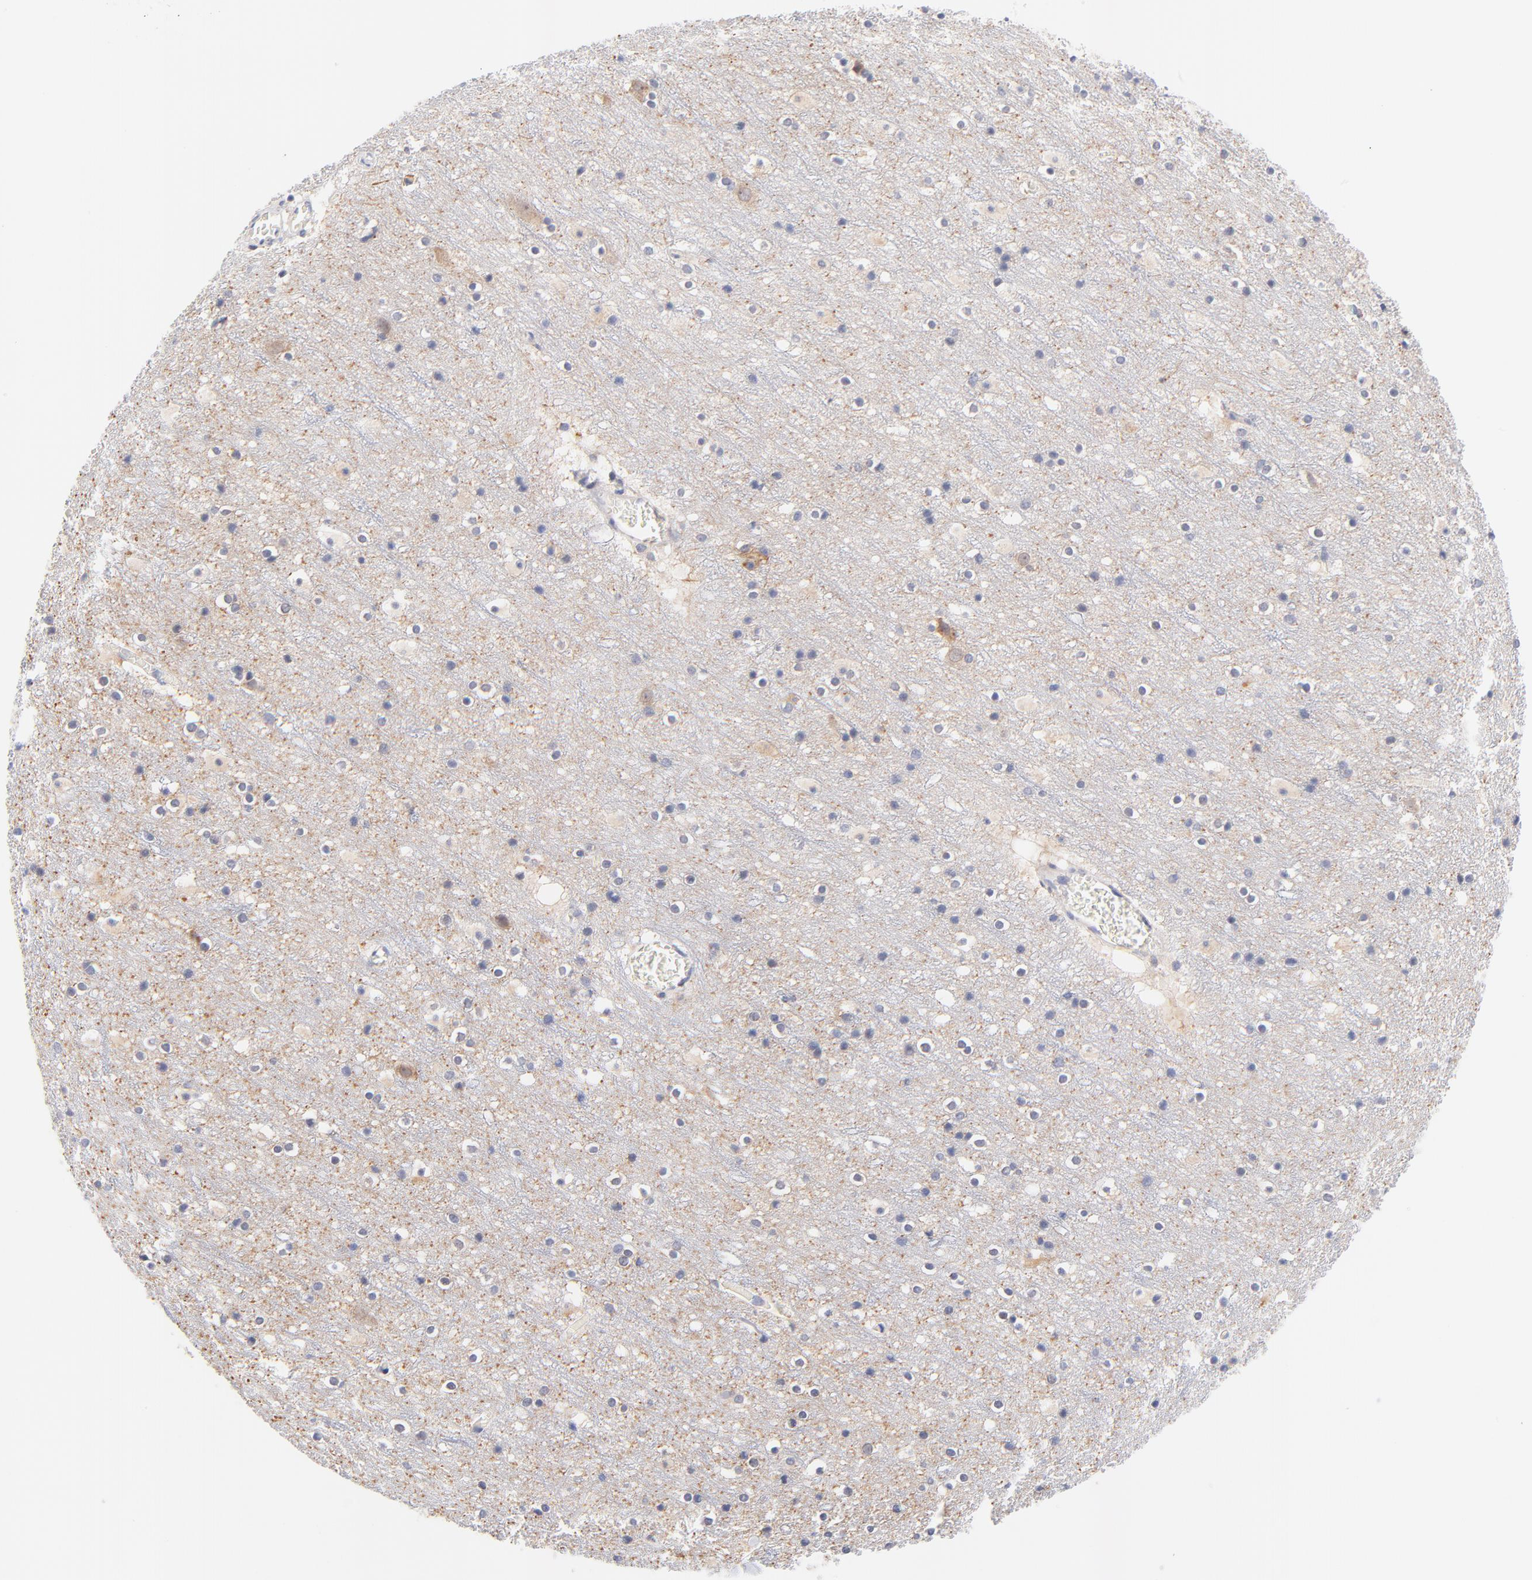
{"staining": {"intensity": "negative", "quantity": "none", "location": "none"}, "tissue": "cerebral cortex", "cell_type": "Endothelial cells", "image_type": "normal", "snomed": [{"axis": "morphology", "description": "Normal tissue, NOS"}, {"axis": "topography", "description": "Cerebral cortex"}], "caption": "Immunohistochemical staining of benign cerebral cortex shows no significant expression in endothelial cells. Nuclei are stained in blue.", "gene": "AFF2", "patient": {"sex": "male", "age": 45}}